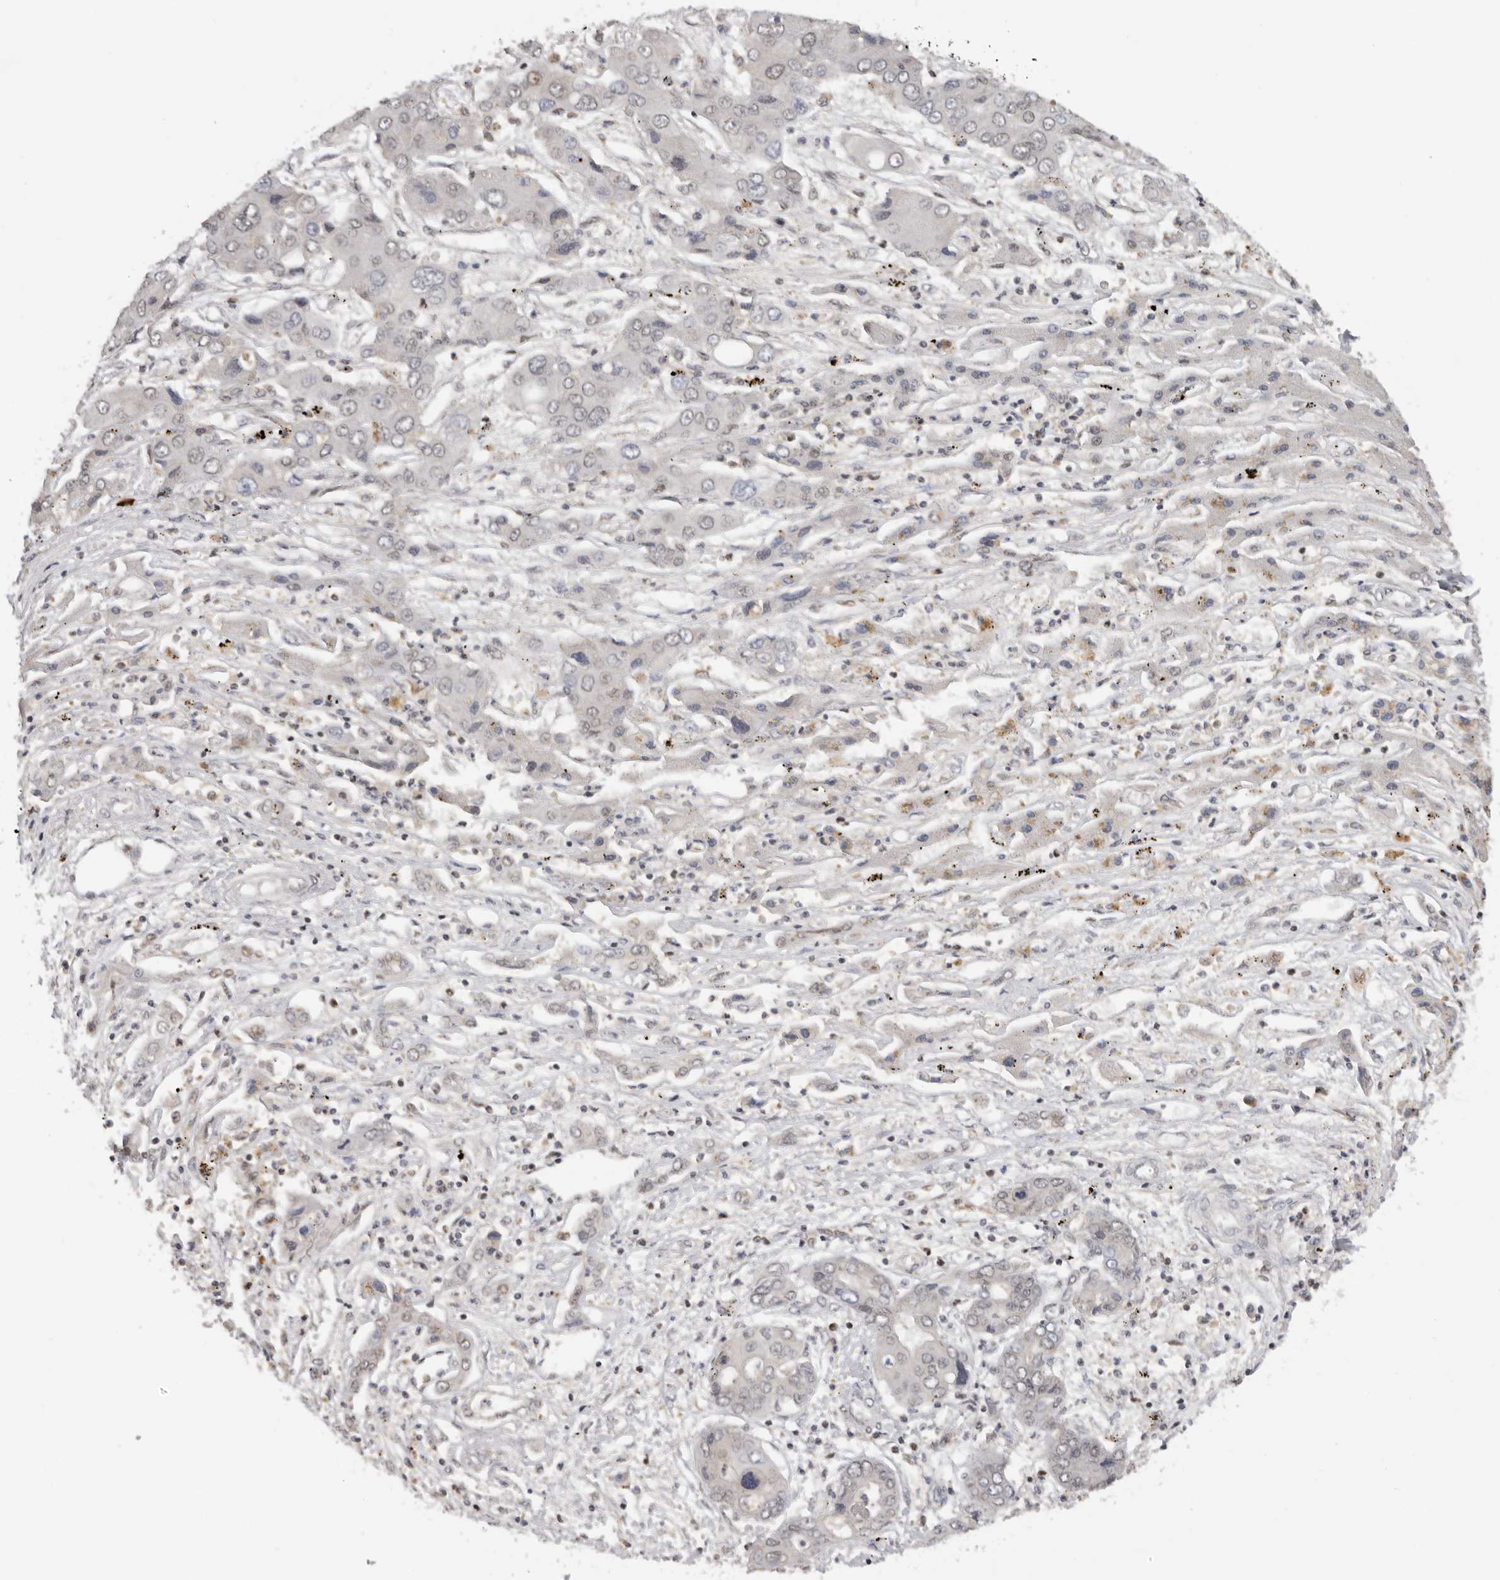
{"staining": {"intensity": "negative", "quantity": "none", "location": "none"}, "tissue": "liver cancer", "cell_type": "Tumor cells", "image_type": "cancer", "snomed": [{"axis": "morphology", "description": "Cholangiocarcinoma"}, {"axis": "topography", "description": "Liver"}], "caption": "Liver cancer was stained to show a protein in brown. There is no significant staining in tumor cells. Nuclei are stained in blue.", "gene": "KIF2B", "patient": {"sex": "male", "age": 67}}